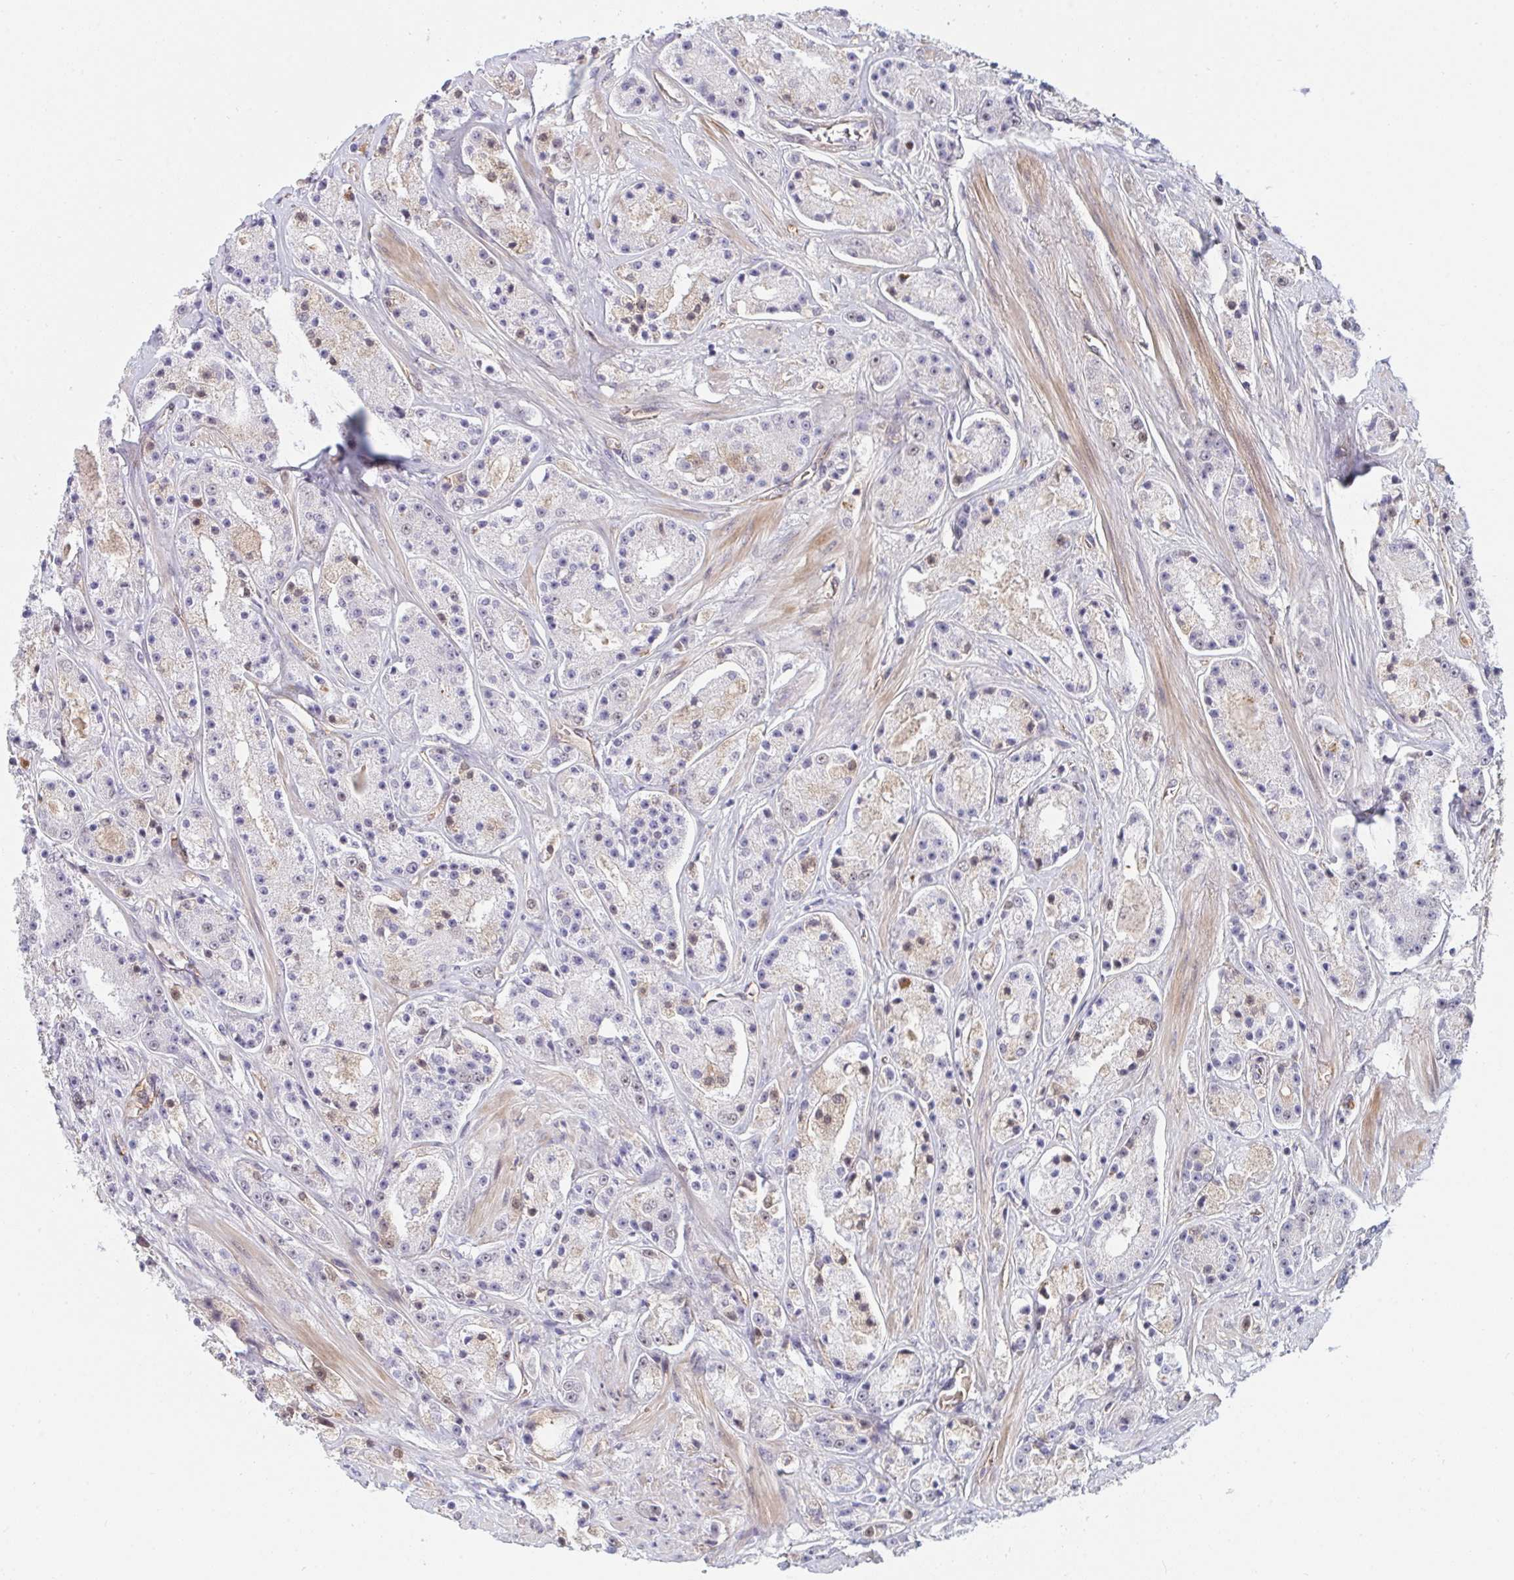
{"staining": {"intensity": "negative", "quantity": "none", "location": "none"}, "tissue": "prostate cancer", "cell_type": "Tumor cells", "image_type": "cancer", "snomed": [{"axis": "morphology", "description": "Adenocarcinoma, High grade"}, {"axis": "topography", "description": "Prostate"}], "caption": "Tumor cells show no significant staining in prostate cancer. The staining was performed using DAB to visualize the protein expression in brown, while the nuclei were stained in blue with hematoxylin (Magnification: 20x).", "gene": "DSCAML1", "patient": {"sex": "male", "age": 67}}